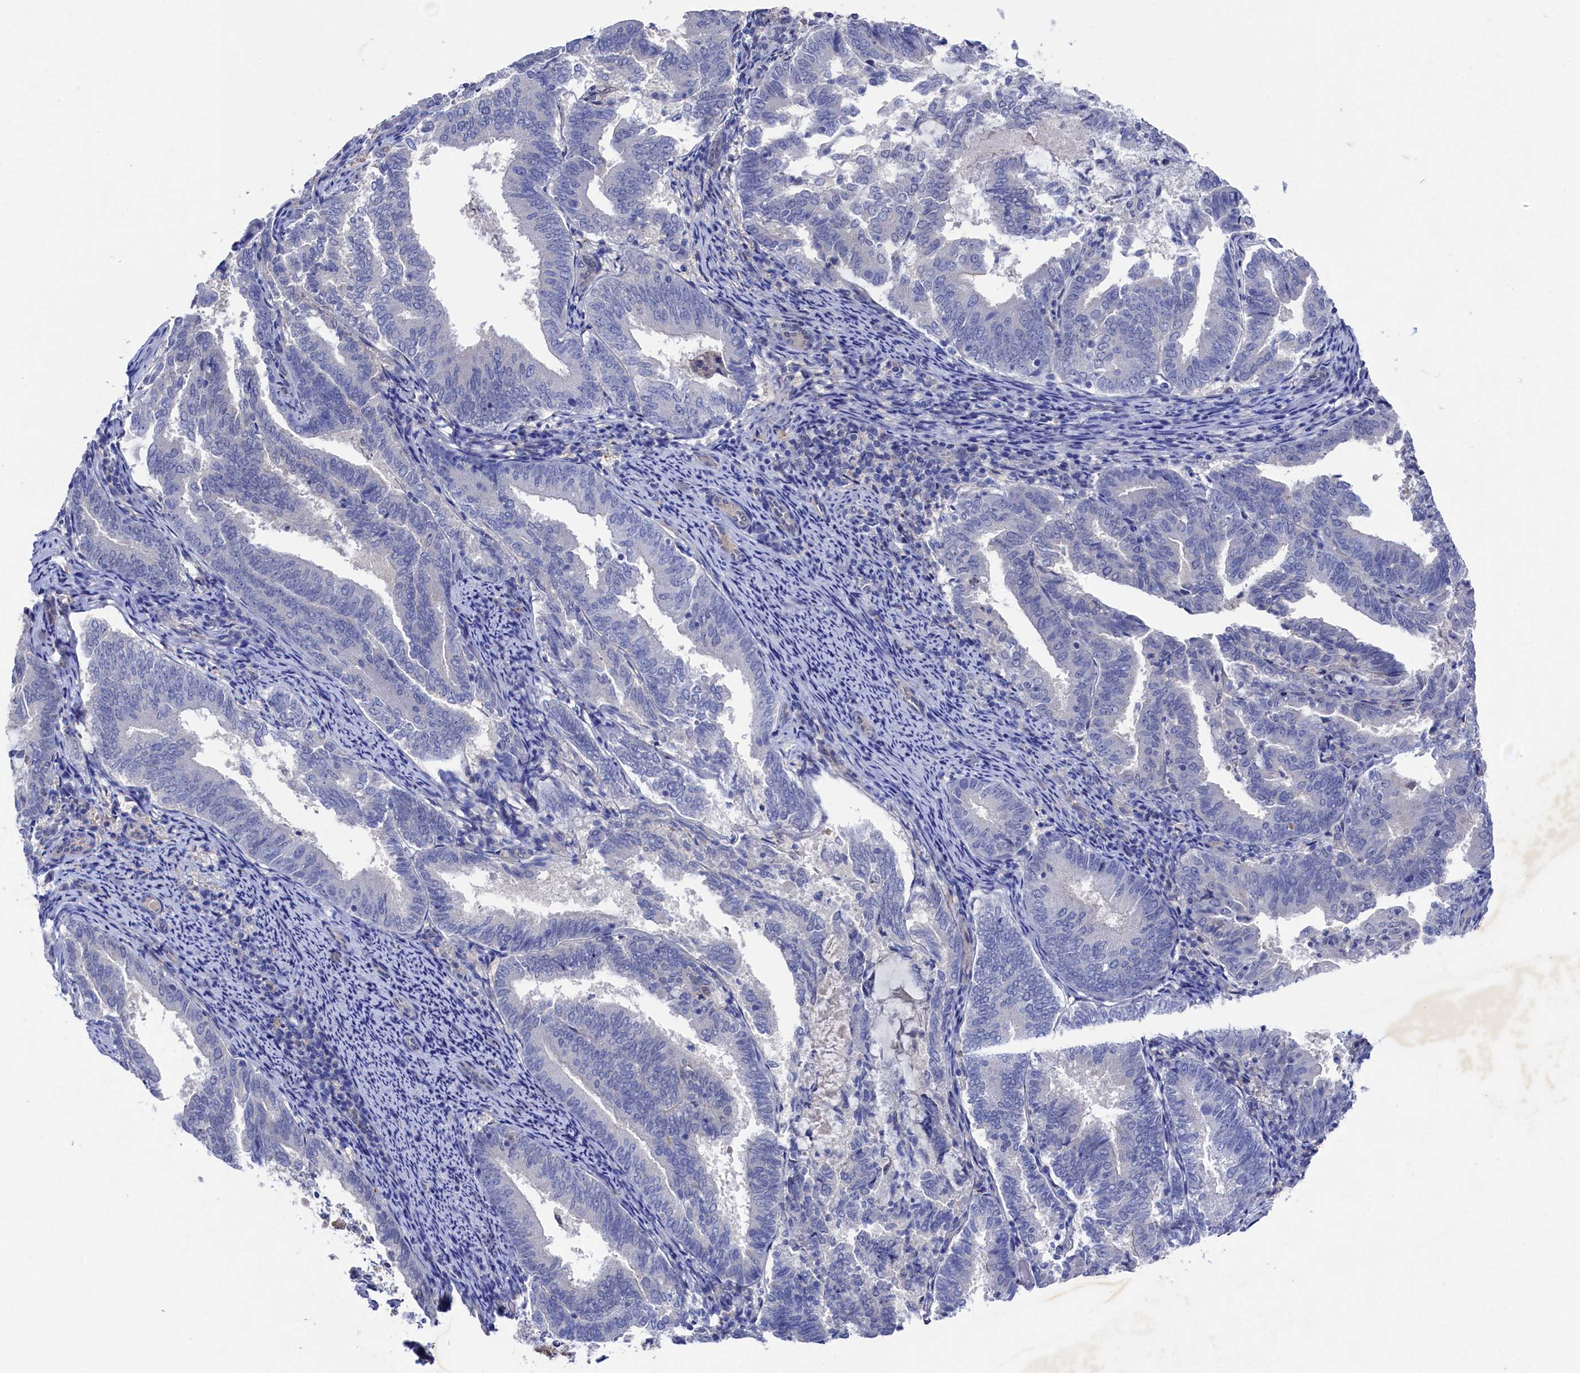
{"staining": {"intensity": "negative", "quantity": "none", "location": "none"}, "tissue": "endometrial cancer", "cell_type": "Tumor cells", "image_type": "cancer", "snomed": [{"axis": "morphology", "description": "Adenocarcinoma, NOS"}, {"axis": "topography", "description": "Endometrium"}], "caption": "High power microscopy histopathology image of an immunohistochemistry photomicrograph of adenocarcinoma (endometrial), revealing no significant expression in tumor cells.", "gene": "RNH1", "patient": {"sex": "female", "age": 80}}